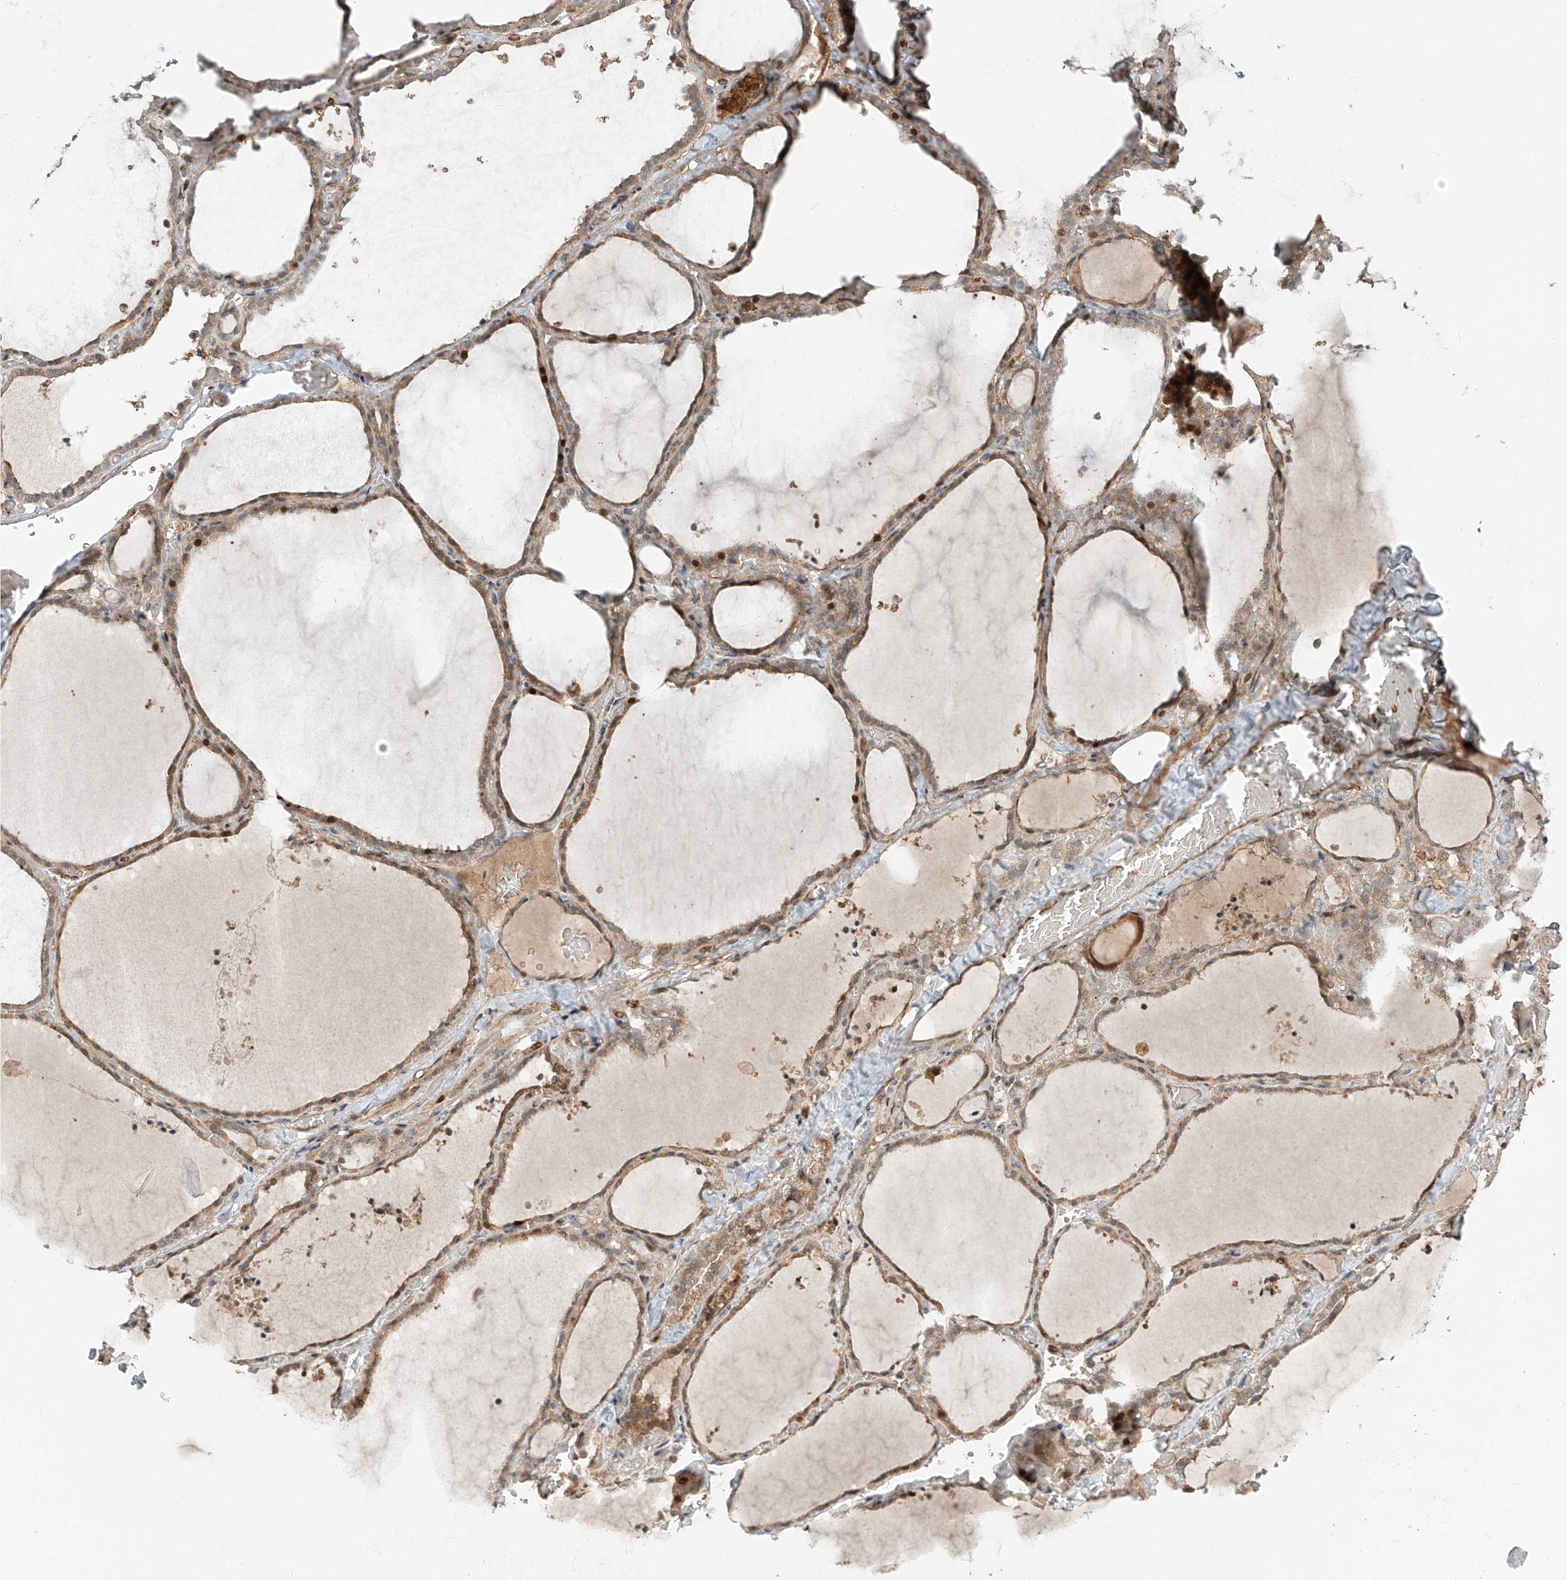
{"staining": {"intensity": "weak", "quantity": ">75%", "location": "cytoplasmic/membranous"}, "tissue": "thyroid gland", "cell_type": "Glandular cells", "image_type": "normal", "snomed": [{"axis": "morphology", "description": "Normal tissue, NOS"}, {"axis": "topography", "description": "Thyroid gland"}], "caption": "Weak cytoplasmic/membranous positivity is identified in approximately >75% of glandular cells in benign thyroid gland.", "gene": "CEP162", "patient": {"sex": "female", "age": 22}}